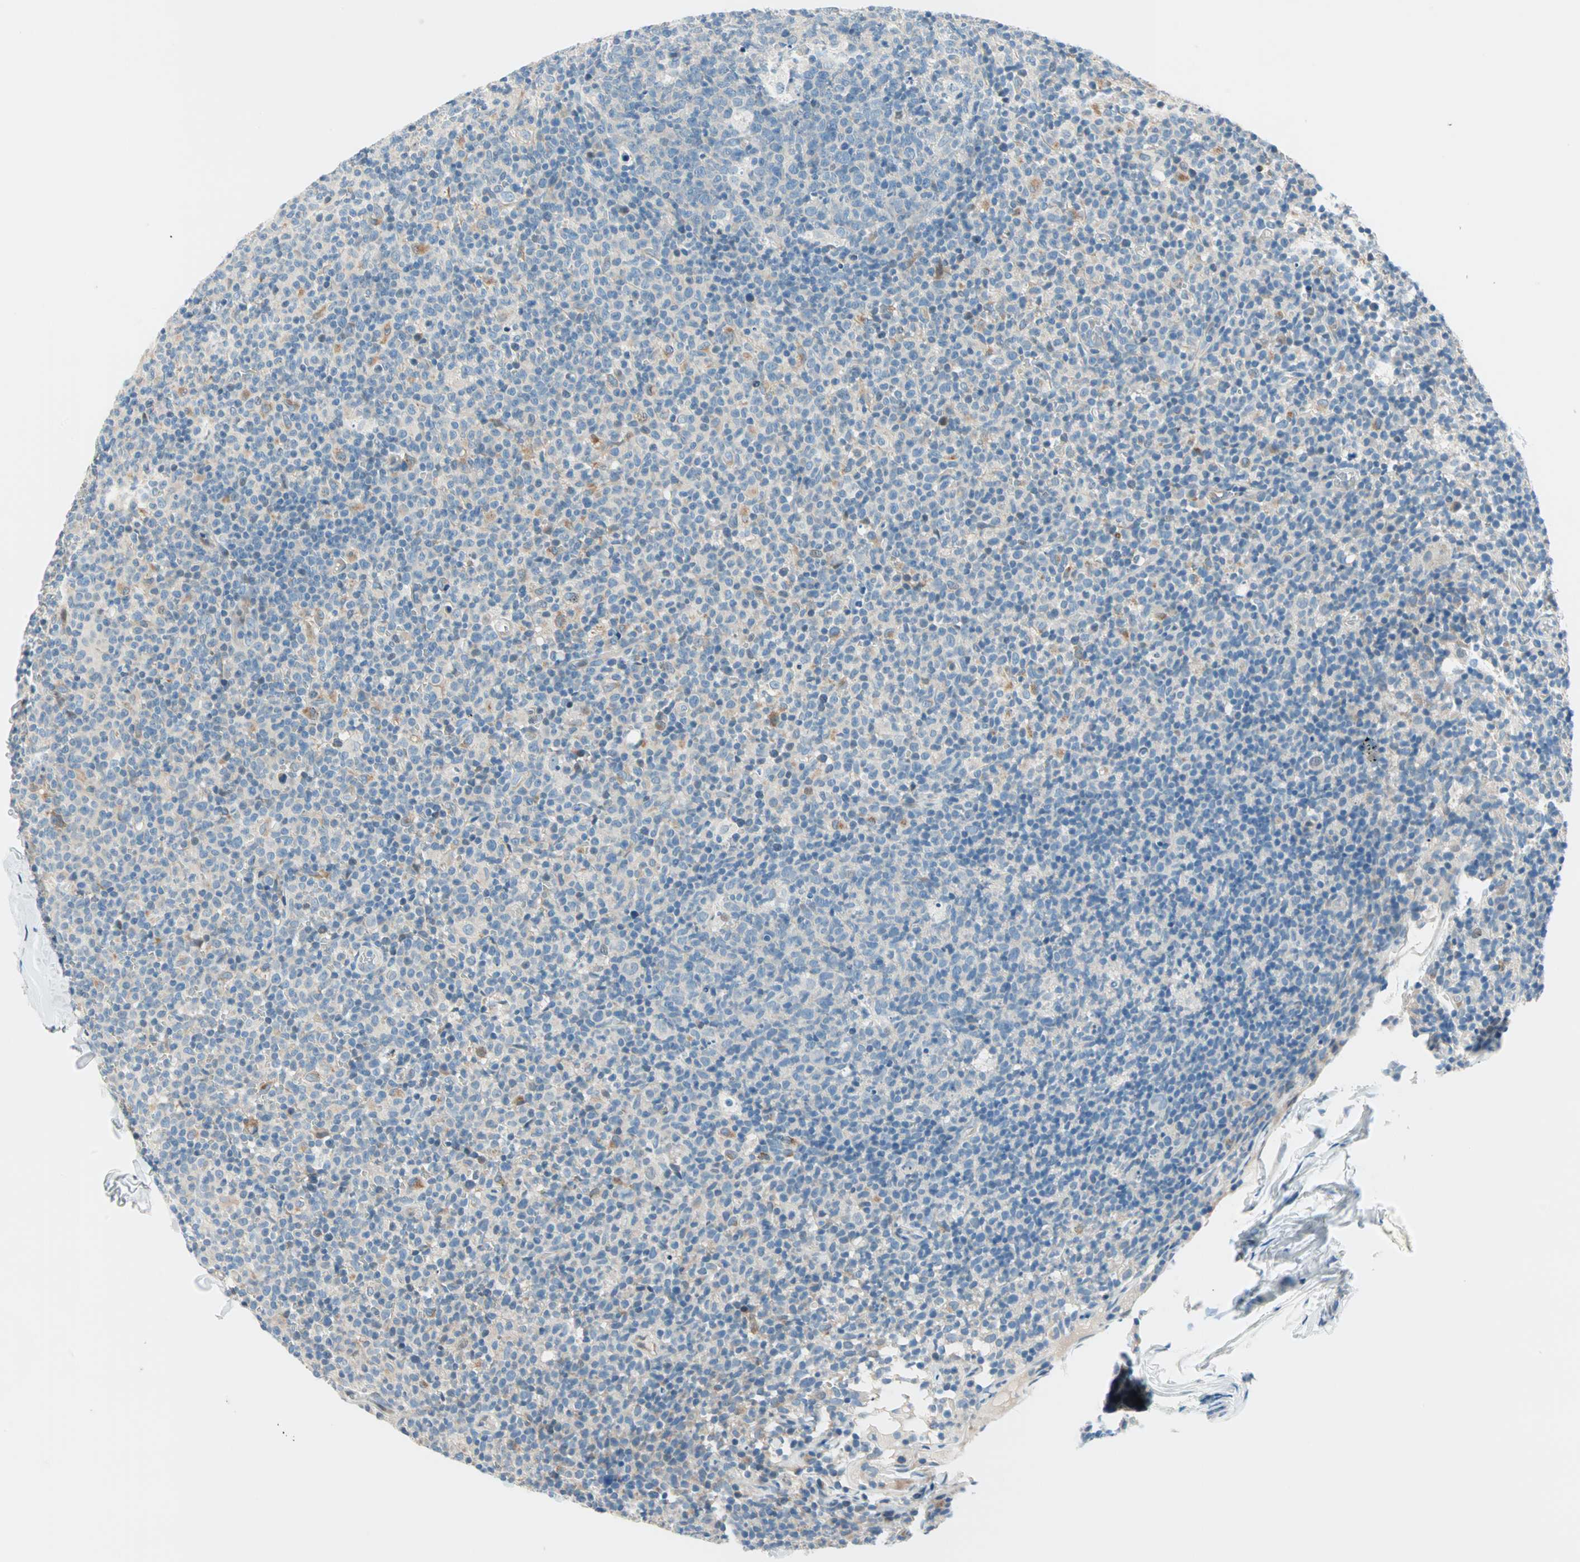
{"staining": {"intensity": "negative", "quantity": "none", "location": "none"}, "tissue": "lymph node", "cell_type": "Germinal center cells", "image_type": "normal", "snomed": [{"axis": "morphology", "description": "Normal tissue, NOS"}, {"axis": "morphology", "description": "Inflammation, NOS"}, {"axis": "topography", "description": "Lymph node"}], "caption": "This is an IHC micrograph of unremarkable lymph node. There is no staining in germinal center cells.", "gene": "TMEM163", "patient": {"sex": "male", "age": 55}}